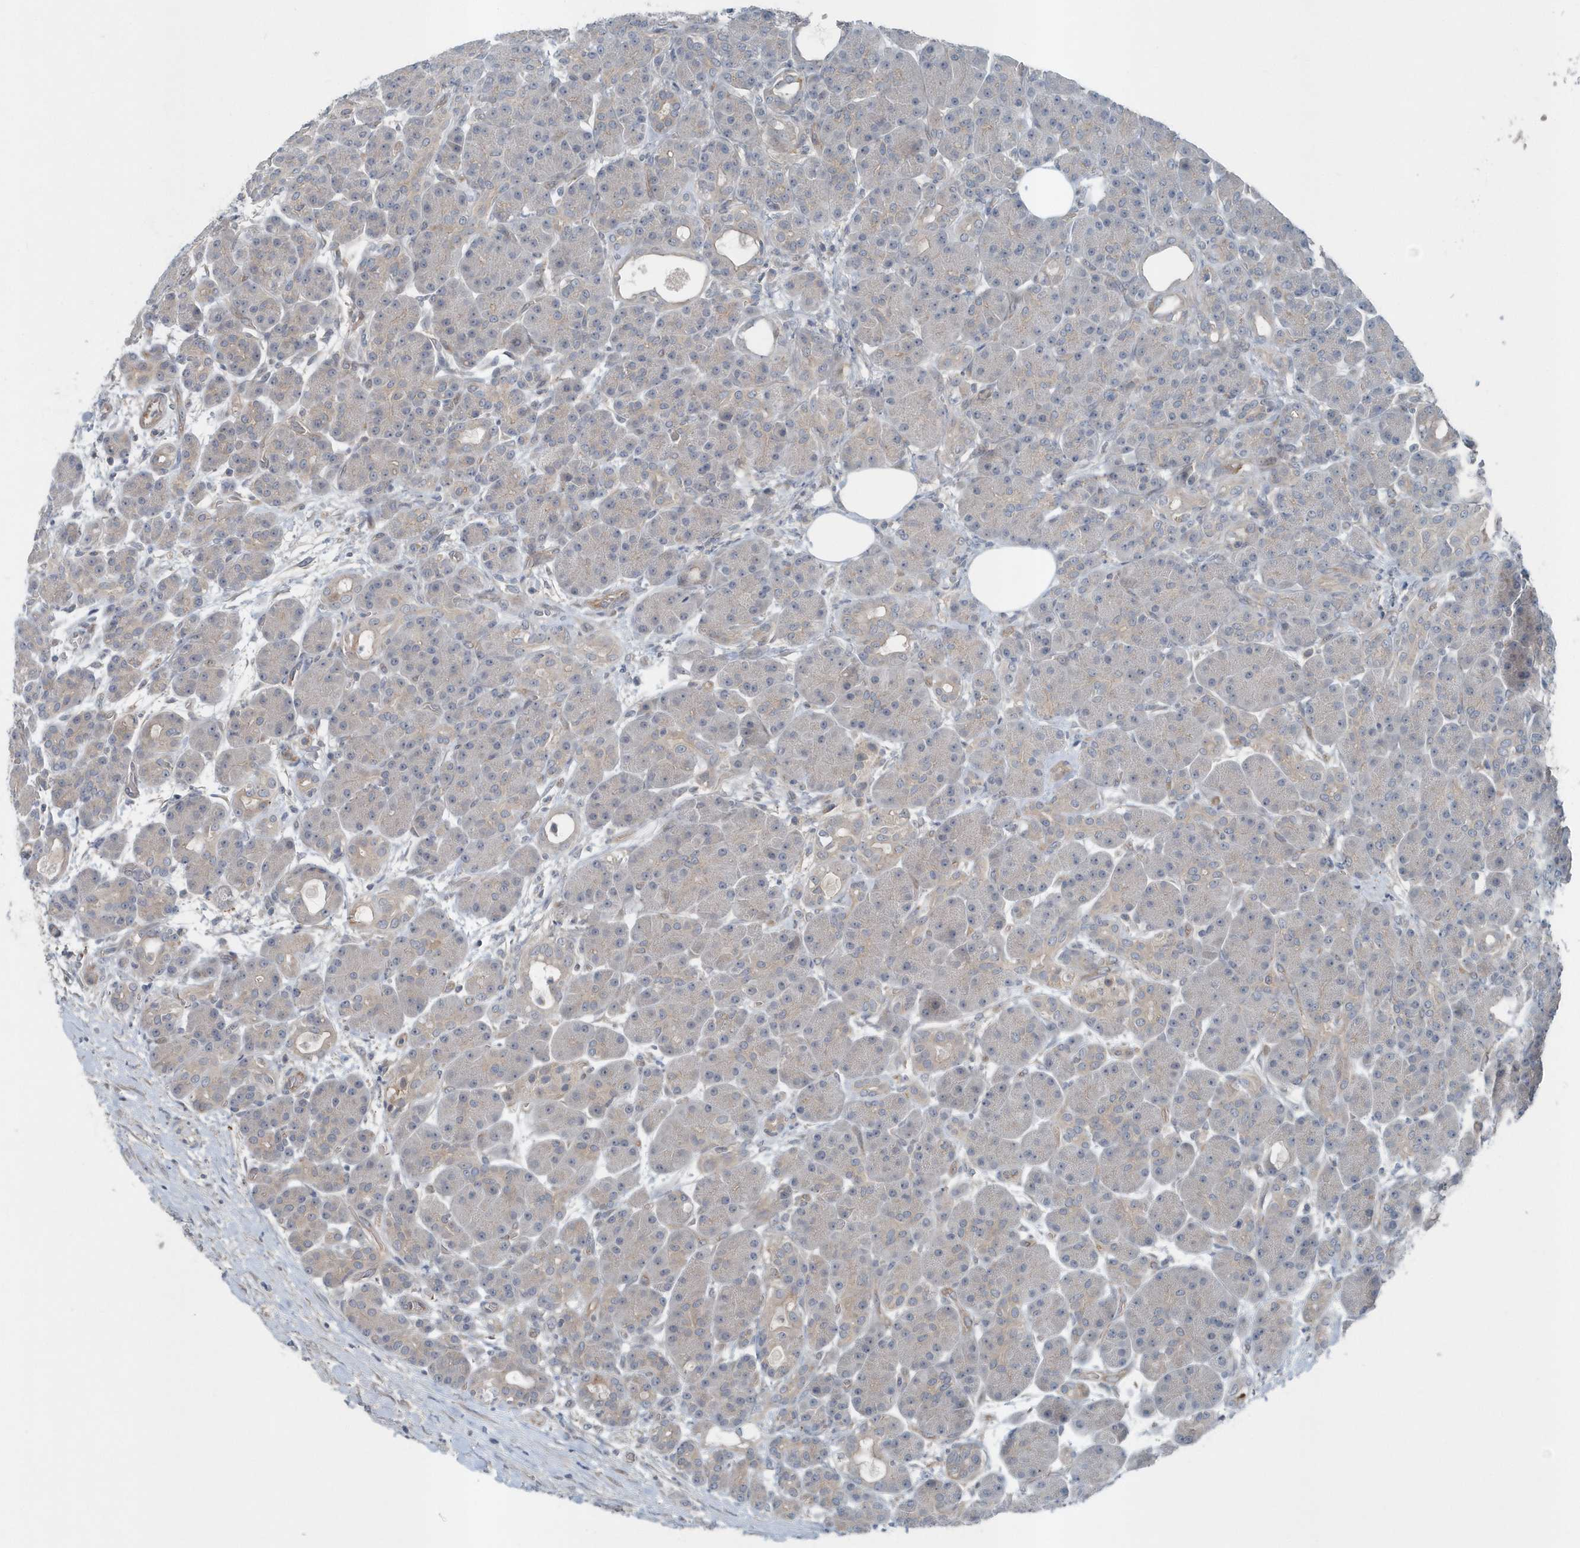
{"staining": {"intensity": "weak", "quantity": "<25%", "location": "cytoplasmic/membranous"}, "tissue": "pancreas", "cell_type": "Exocrine glandular cells", "image_type": "normal", "snomed": [{"axis": "morphology", "description": "Normal tissue, NOS"}, {"axis": "topography", "description": "Pancreas"}], "caption": "A photomicrograph of human pancreas is negative for staining in exocrine glandular cells. (IHC, brightfield microscopy, high magnification).", "gene": "MCC", "patient": {"sex": "male", "age": 63}}